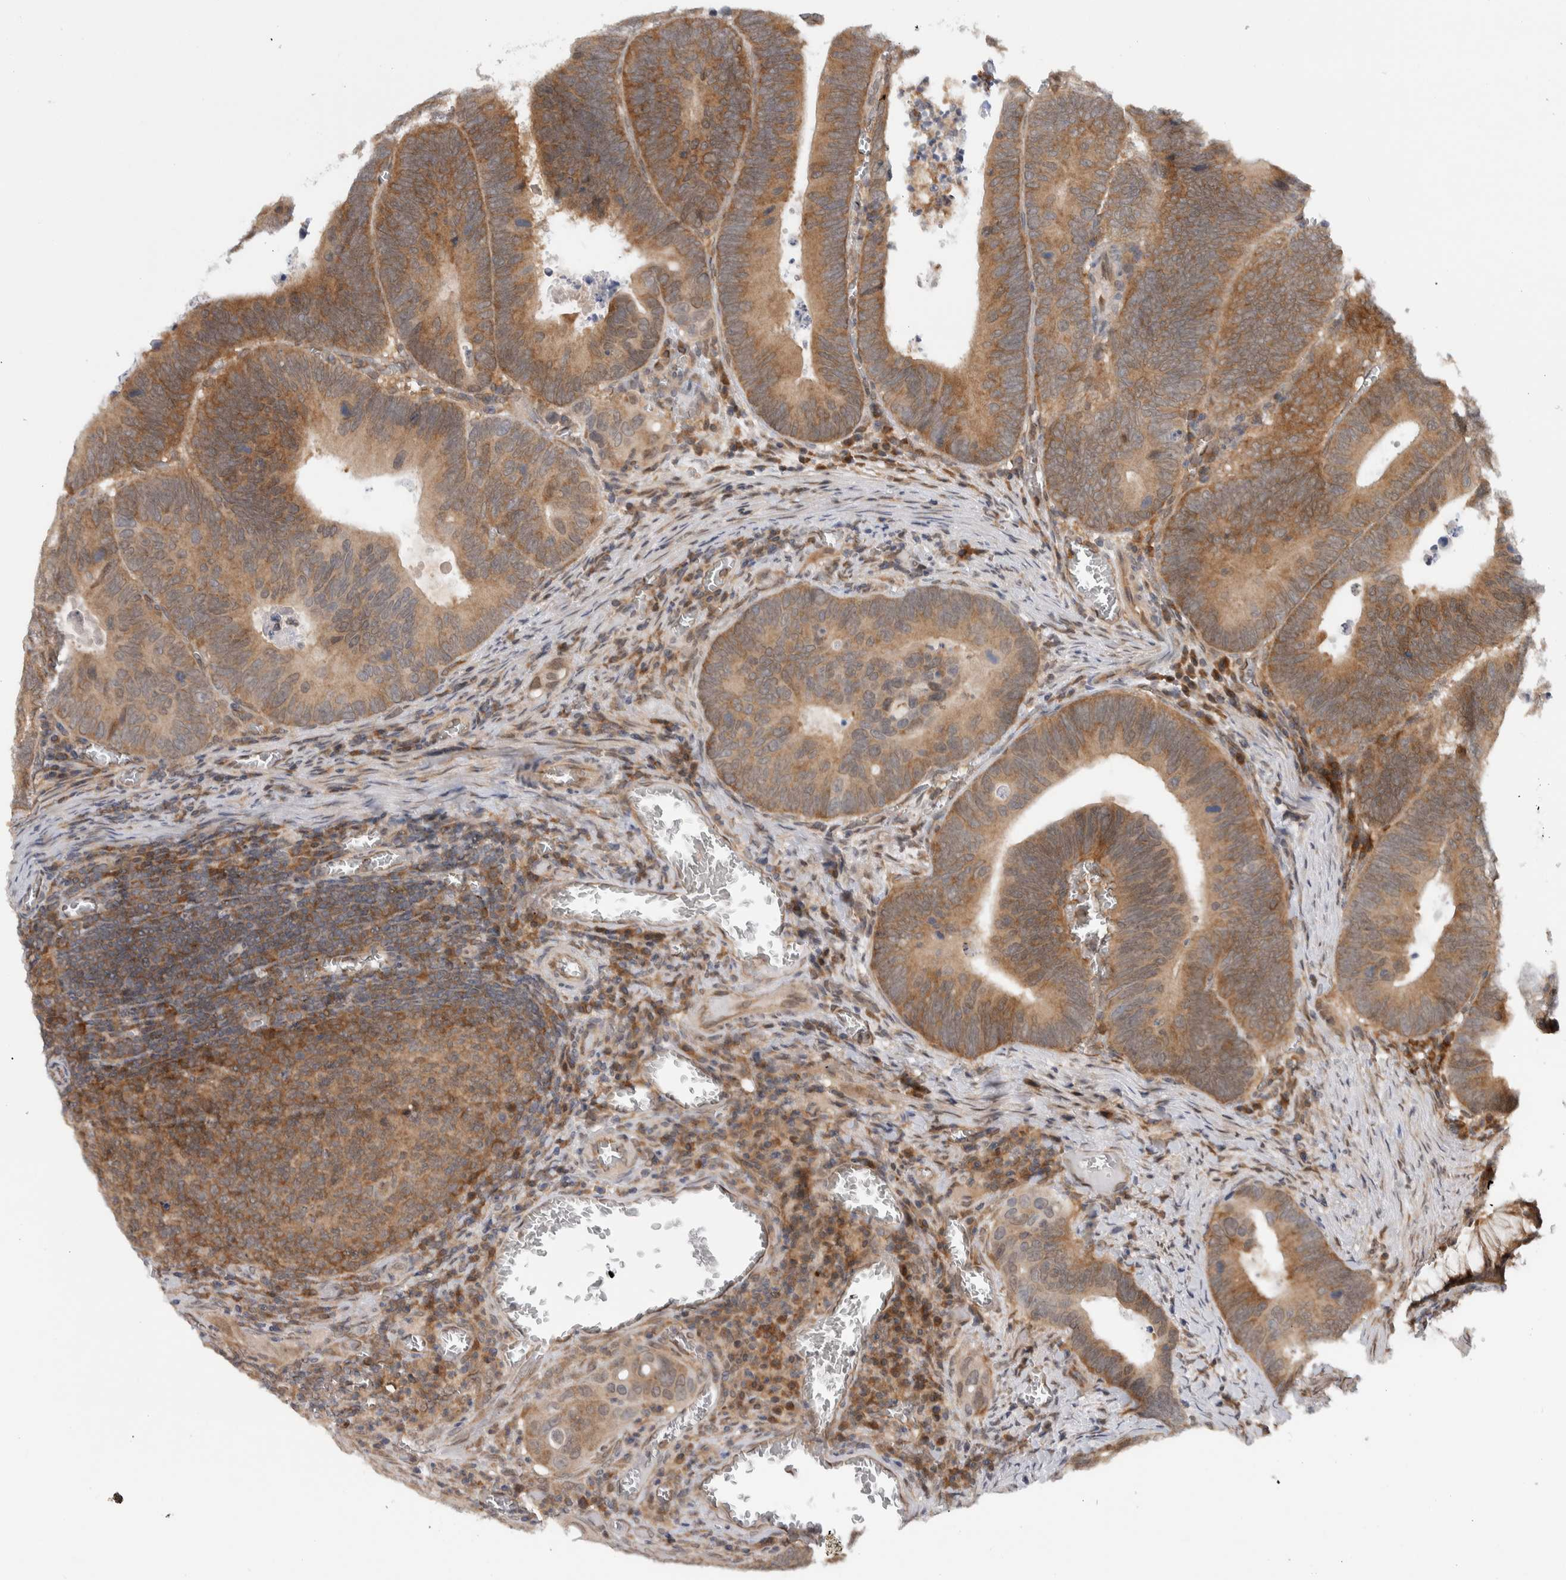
{"staining": {"intensity": "moderate", "quantity": ">75%", "location": "cytoplasmic/membranous"}, "tissue": "colorectal cancer", "cell_type": "Tumor cells", "image_type": "cancer", "snomed": [{"axis": "morphology", "description": "Inflammation, NOS"}, {"axis": "morphology", "description": "Adenocarcinoma, NOS"}, {"axis": "topography", "description": "Colon"}], "caption": "Tumor cells reveal medium levels of moderate cytoplasmic/membranous positivity in approximately >75% of cells in human colorectal adenocarcinoma.", "gene": "CCDC43", "patient": {"sex": "male", "age": 72}}